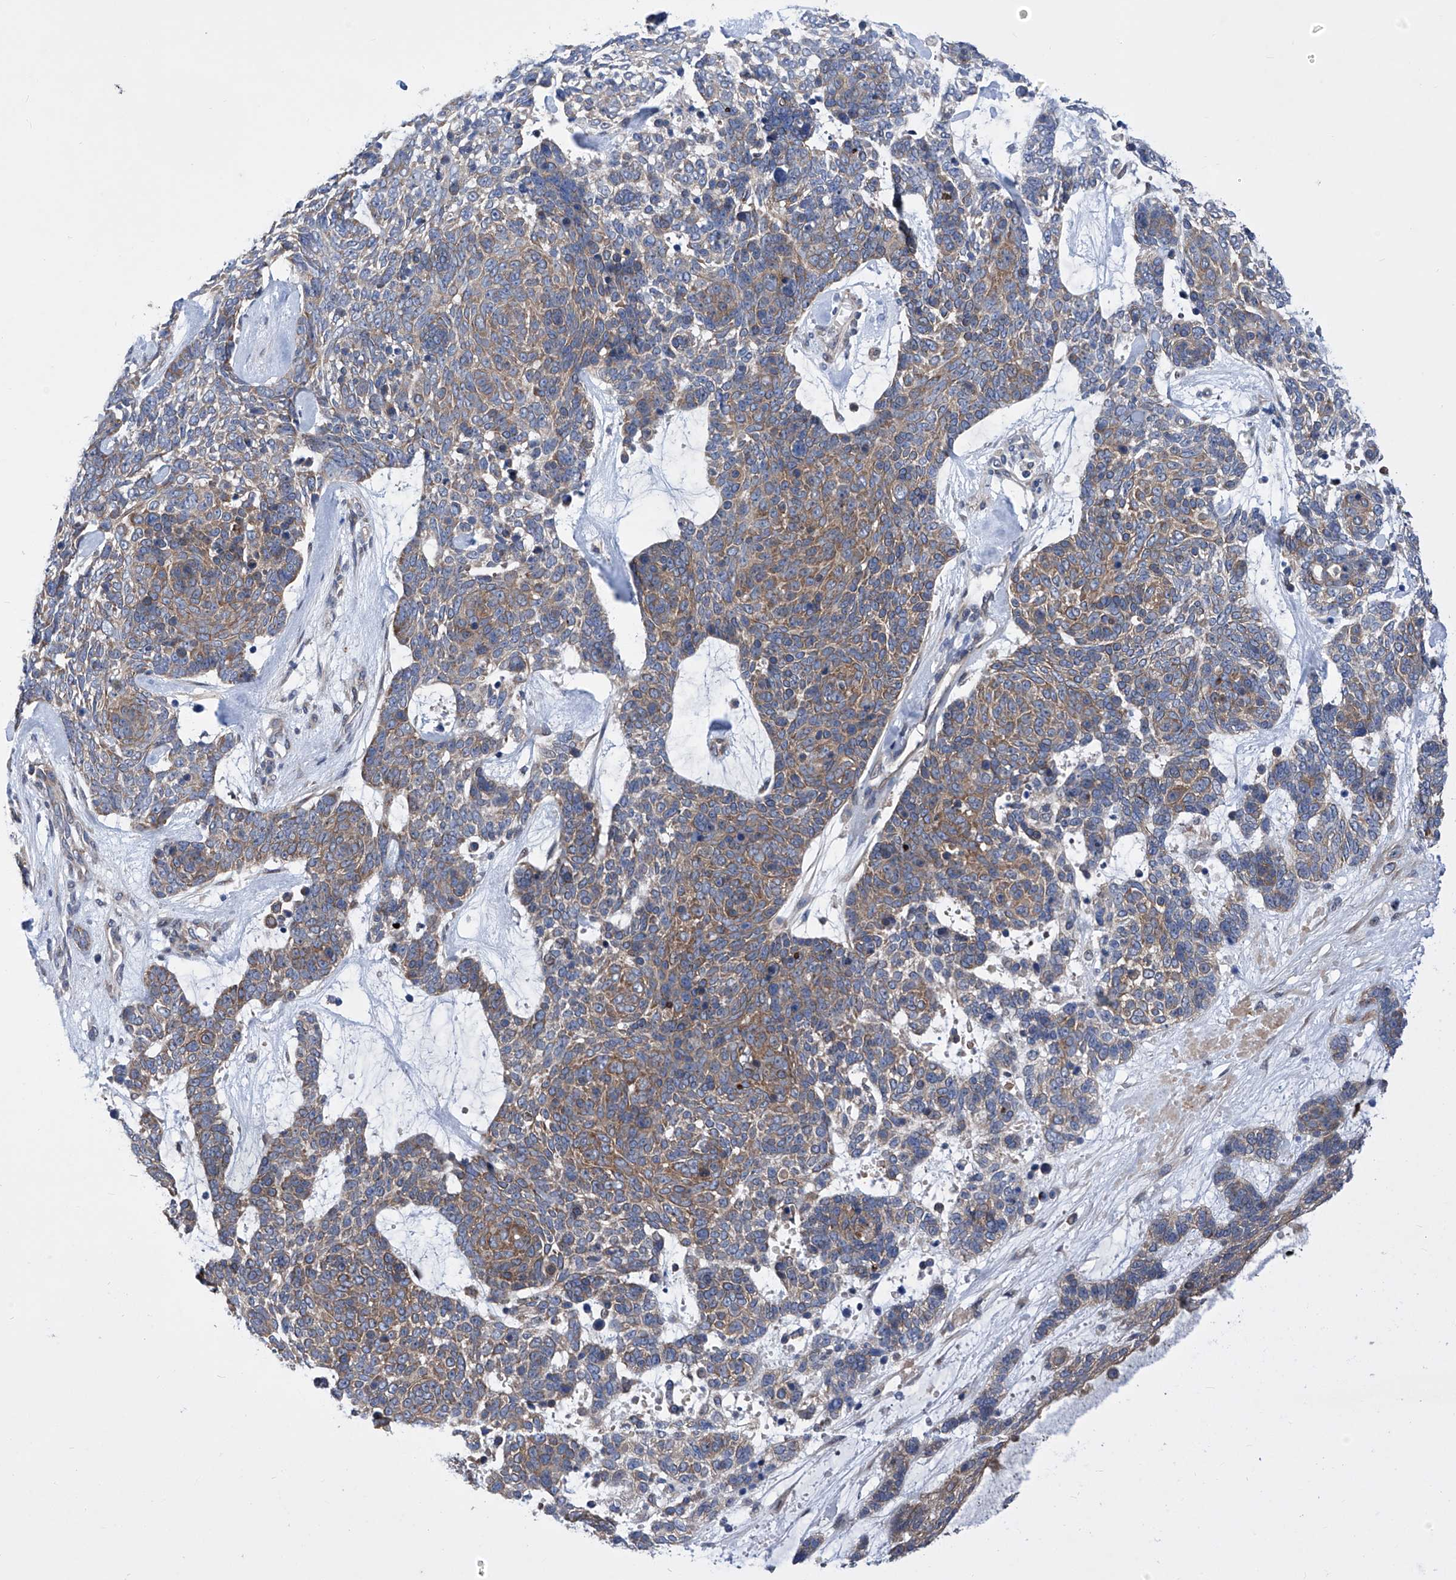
{"staining": {"intensity": "moderate", "quantity": "25%-75%", "location": "cytoplasmic/membranous"}, "tissue": "skin cancer", "cell_type": "Tumor cells", "image_type": "cancer", "snomed": [{"axis": "morphology", "description": "Basal cell carcinoma"}, {"axis": "topography", "description": "Skin"}], "caption": "Immunohistochemistry (IHC) of skin cancer shows medium levels of moderate cytoplasmic/membranous positivity in about 25%-75% of tumor cells. The staining was performed using DAB to visualize the protein expression in brown, while the nuclei were stained in blue with hematoxylin (Magnification: 20x).", "gene": "KTI12", "patient": {"sex": "female", "age": 81}}